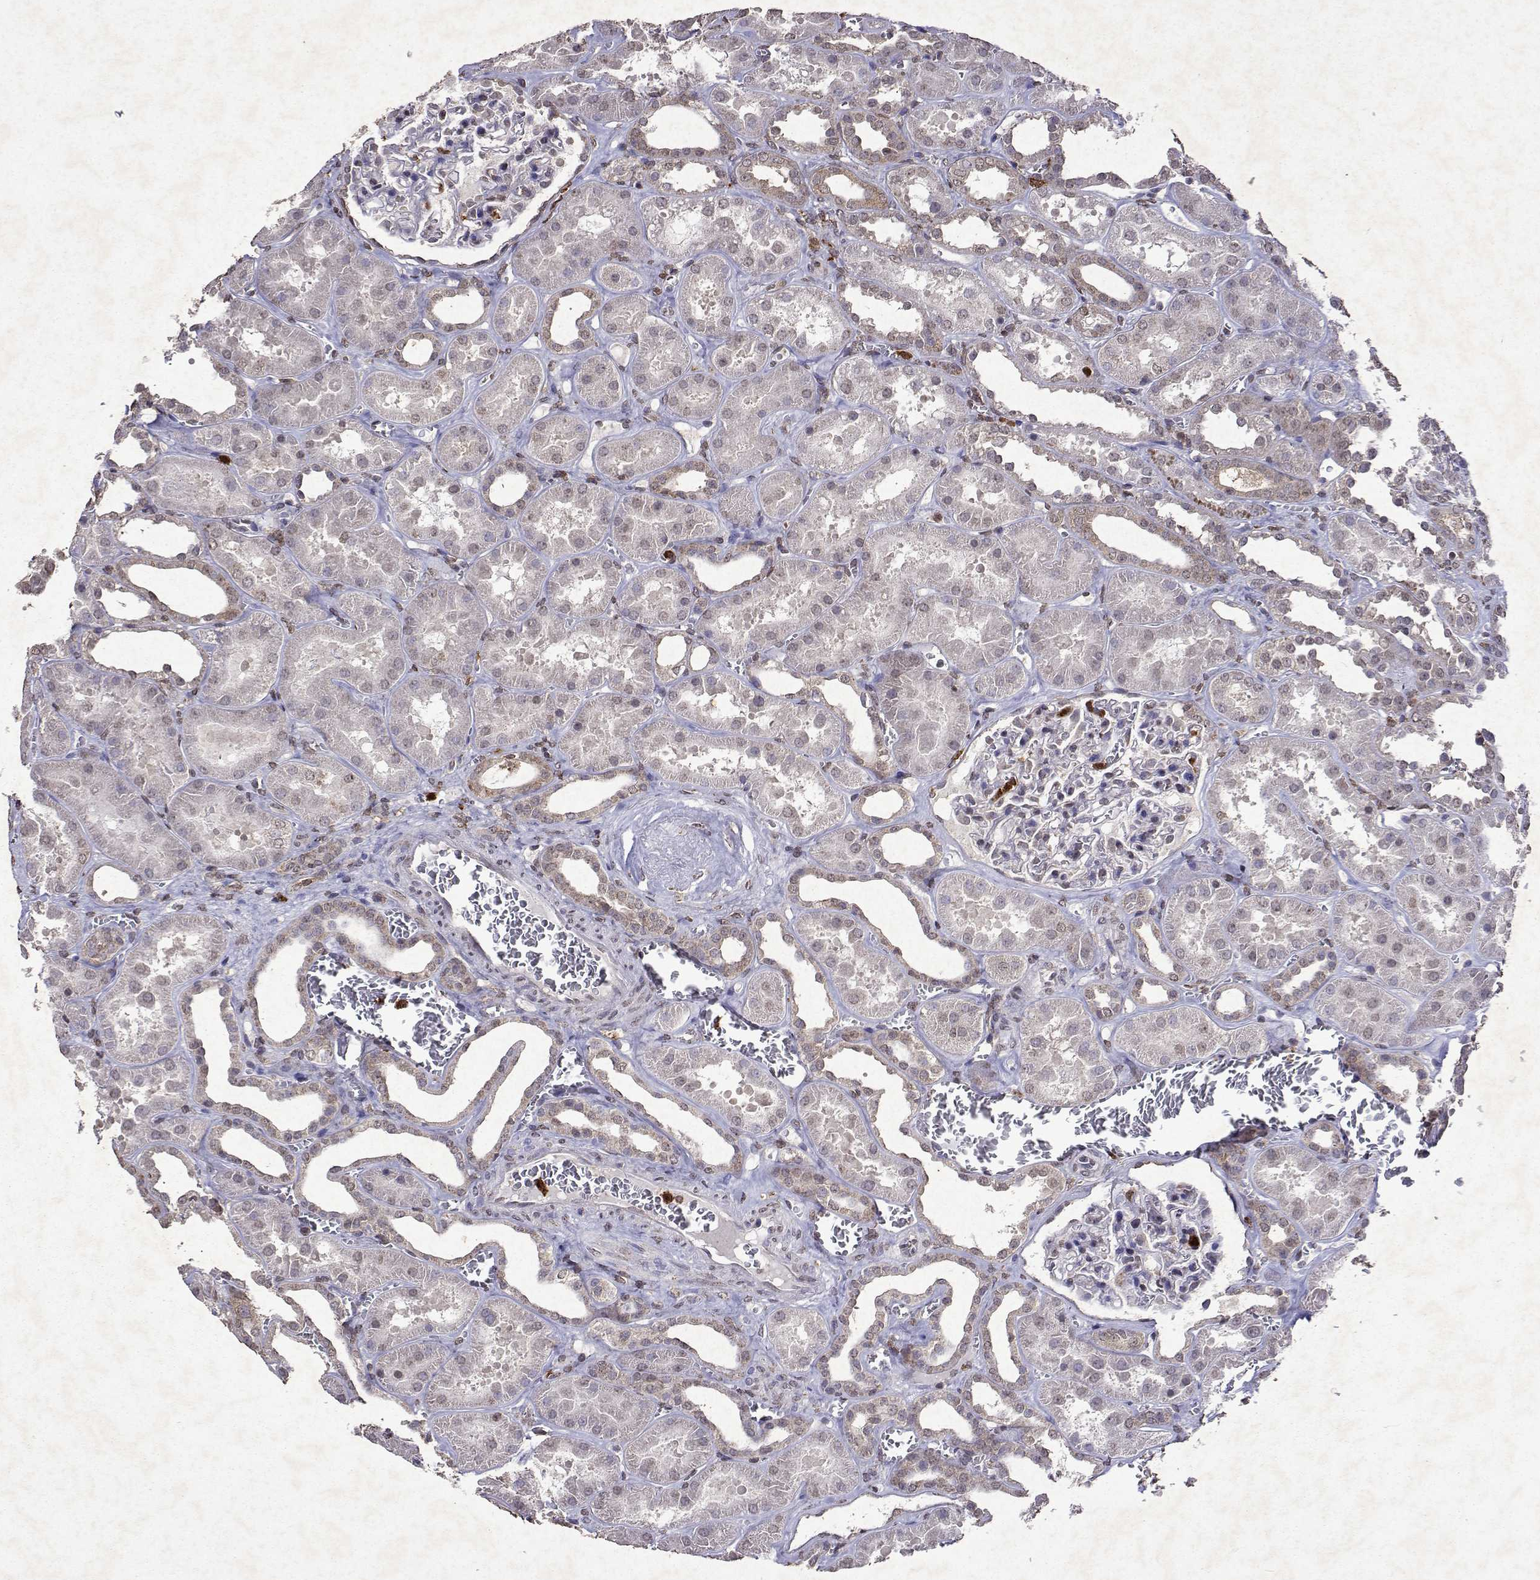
{"staining": {"intensity": "negative", "quantity": "none", "location": "none"}, "tissue": "kidney", "cell_type": "Cells in glomeruli", "image_type": "normal", "snomed": [{"axis": "morphology", "description": "Normal tissue, NOS"}, {"axis": "topography", "description": "Kidney"}], "caption": "This image is of unremarkable kidney stained with immunohistochemistry to label a protein in brown with the nuclei are counter-stained blue. There is no staining in cells in glomeruli.", "gene": "APAF1", "patient": {"sex": "female", "age": 41}}